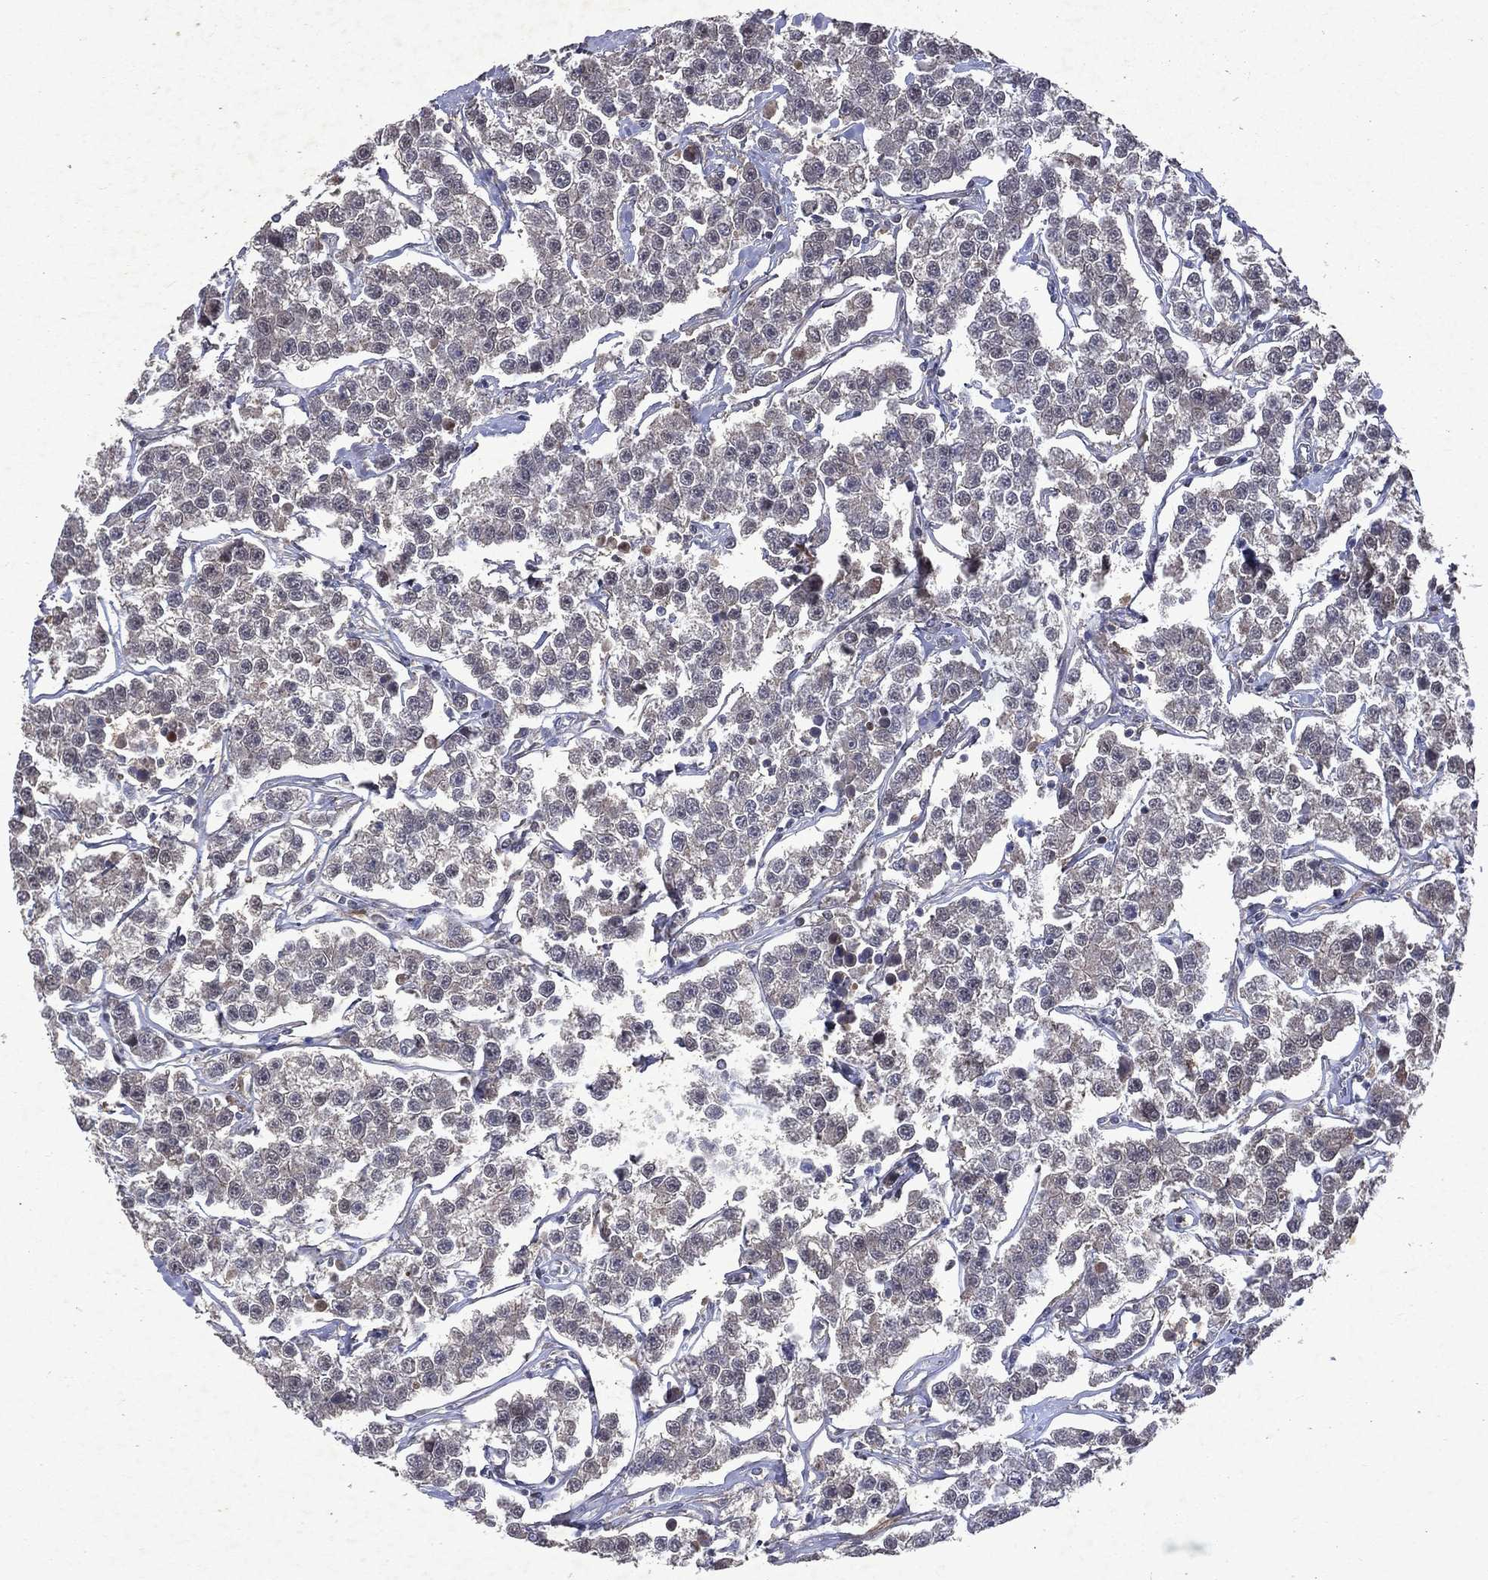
{"staining": {"intensity": "negative", "quantity": "none", "location": "none"}, "tissue": "testis cancer", "cell_type": "Tumor cells", "image_type": "cancer", "snomed": [{"axis": "morphology", "description": "Seminoma, NOS"}, {"axis": "topography", "description": "Testis"}], "caption": "Tumor cells show no significant staining in seminoma (testis).", "gene": "MTAP", "patient": {"sex": "male", "age": 59}}